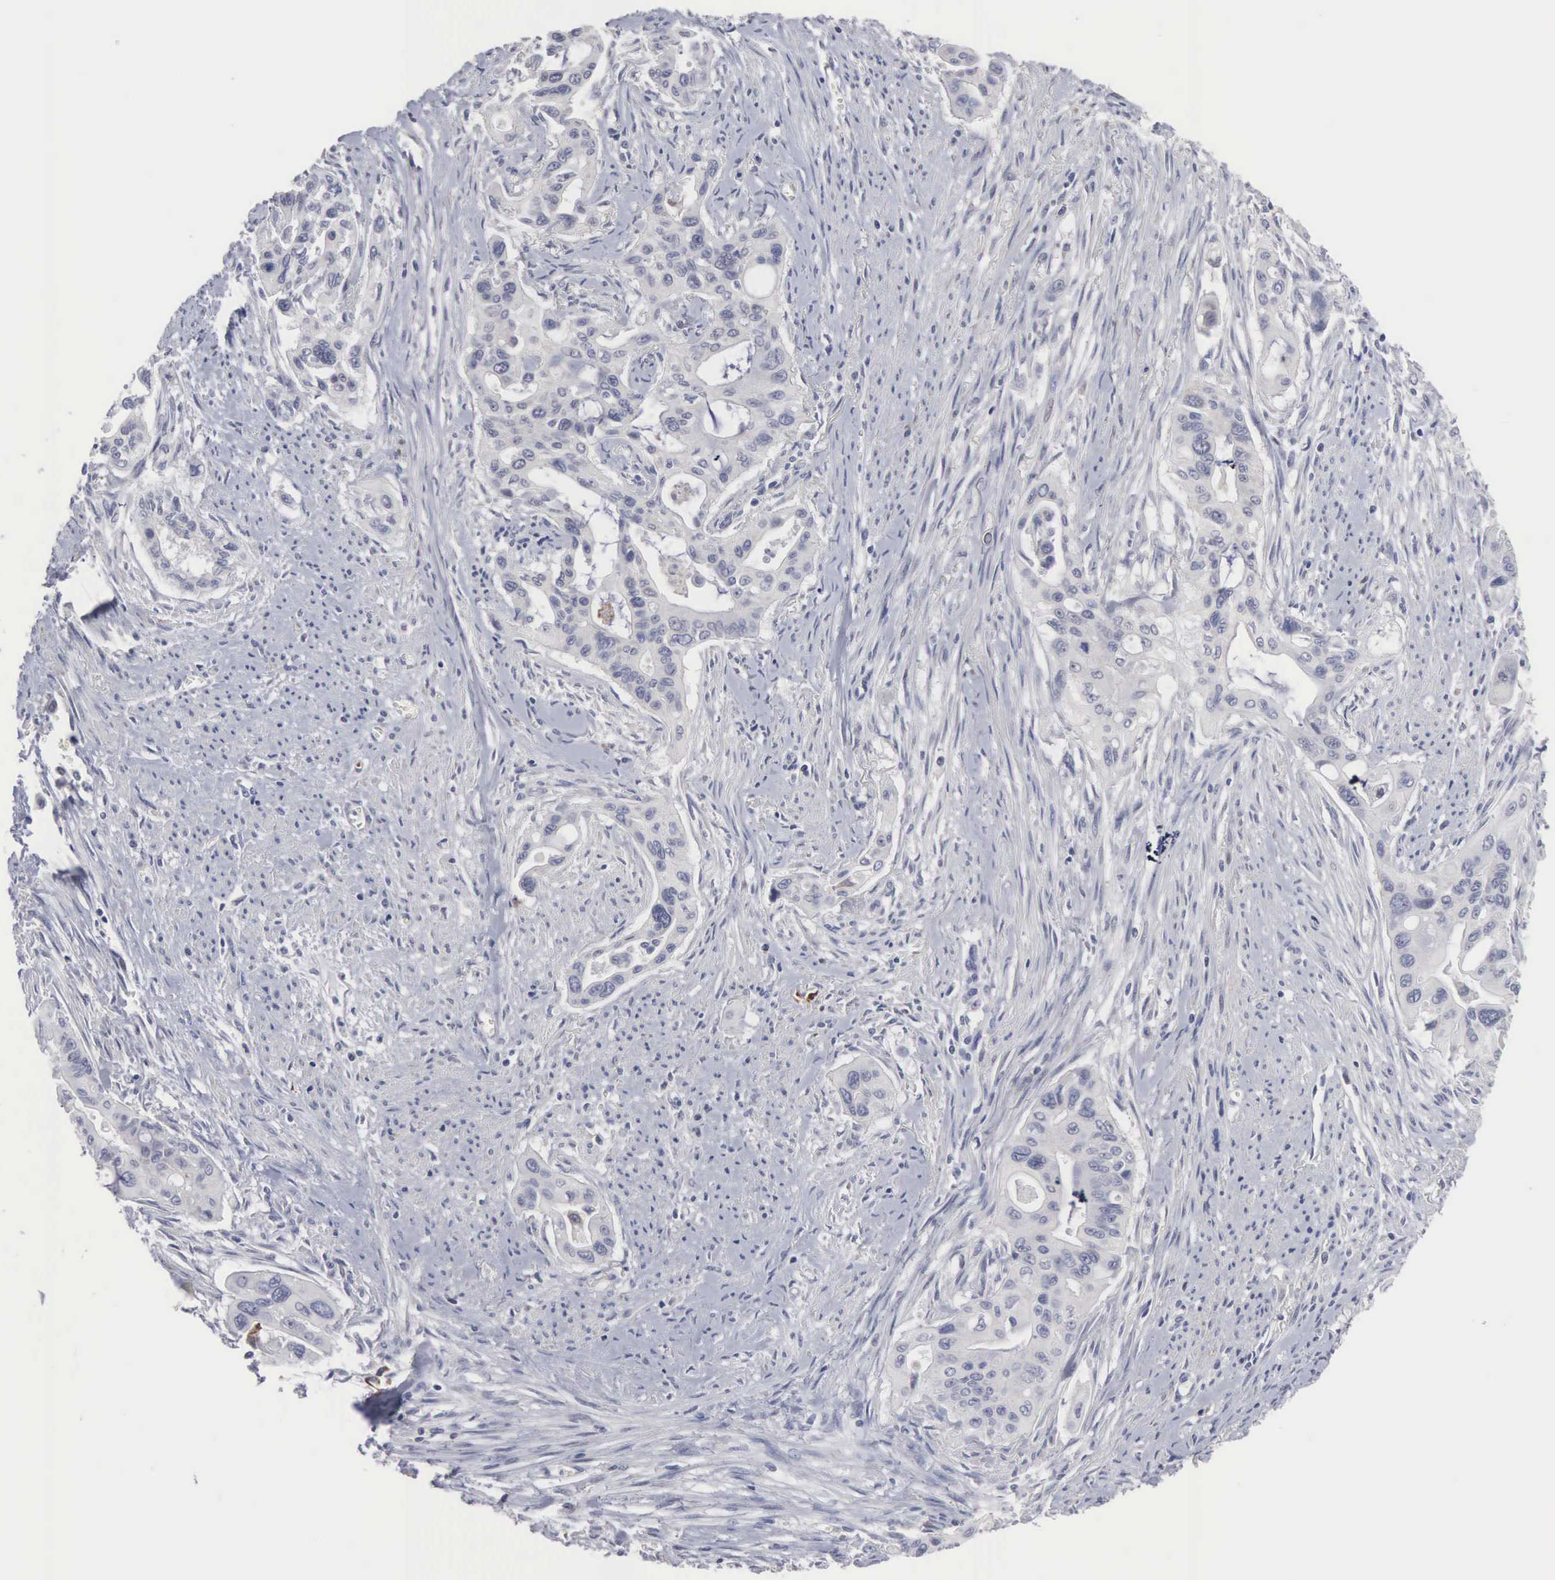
{"staining": {"intensity": "negative", "quantity": "none", "location": "none"}, "tissue": "pancreatic cancer", "cell_type": "Tumor cells", "image_type": "cancer", "snomed": [{"axis": "morphology", "description": "Adenocarcinoma, NOS"}, {"axis": "topography", "description": "Pancreas"}], "caption": "IHC micrograph of neoplastic tissue: human pancreatic adenocarcinoma stained with DAB displays no significant protein expression in tumor cells. (Stains: DAB (3,3'-diaminobenzidine) IHC with hematoxylin counter stain, Microscopy: brightfield microscopy at high magnification).", "gene": "ACOT4", "patient": {"sex": "male", "age": 77}}